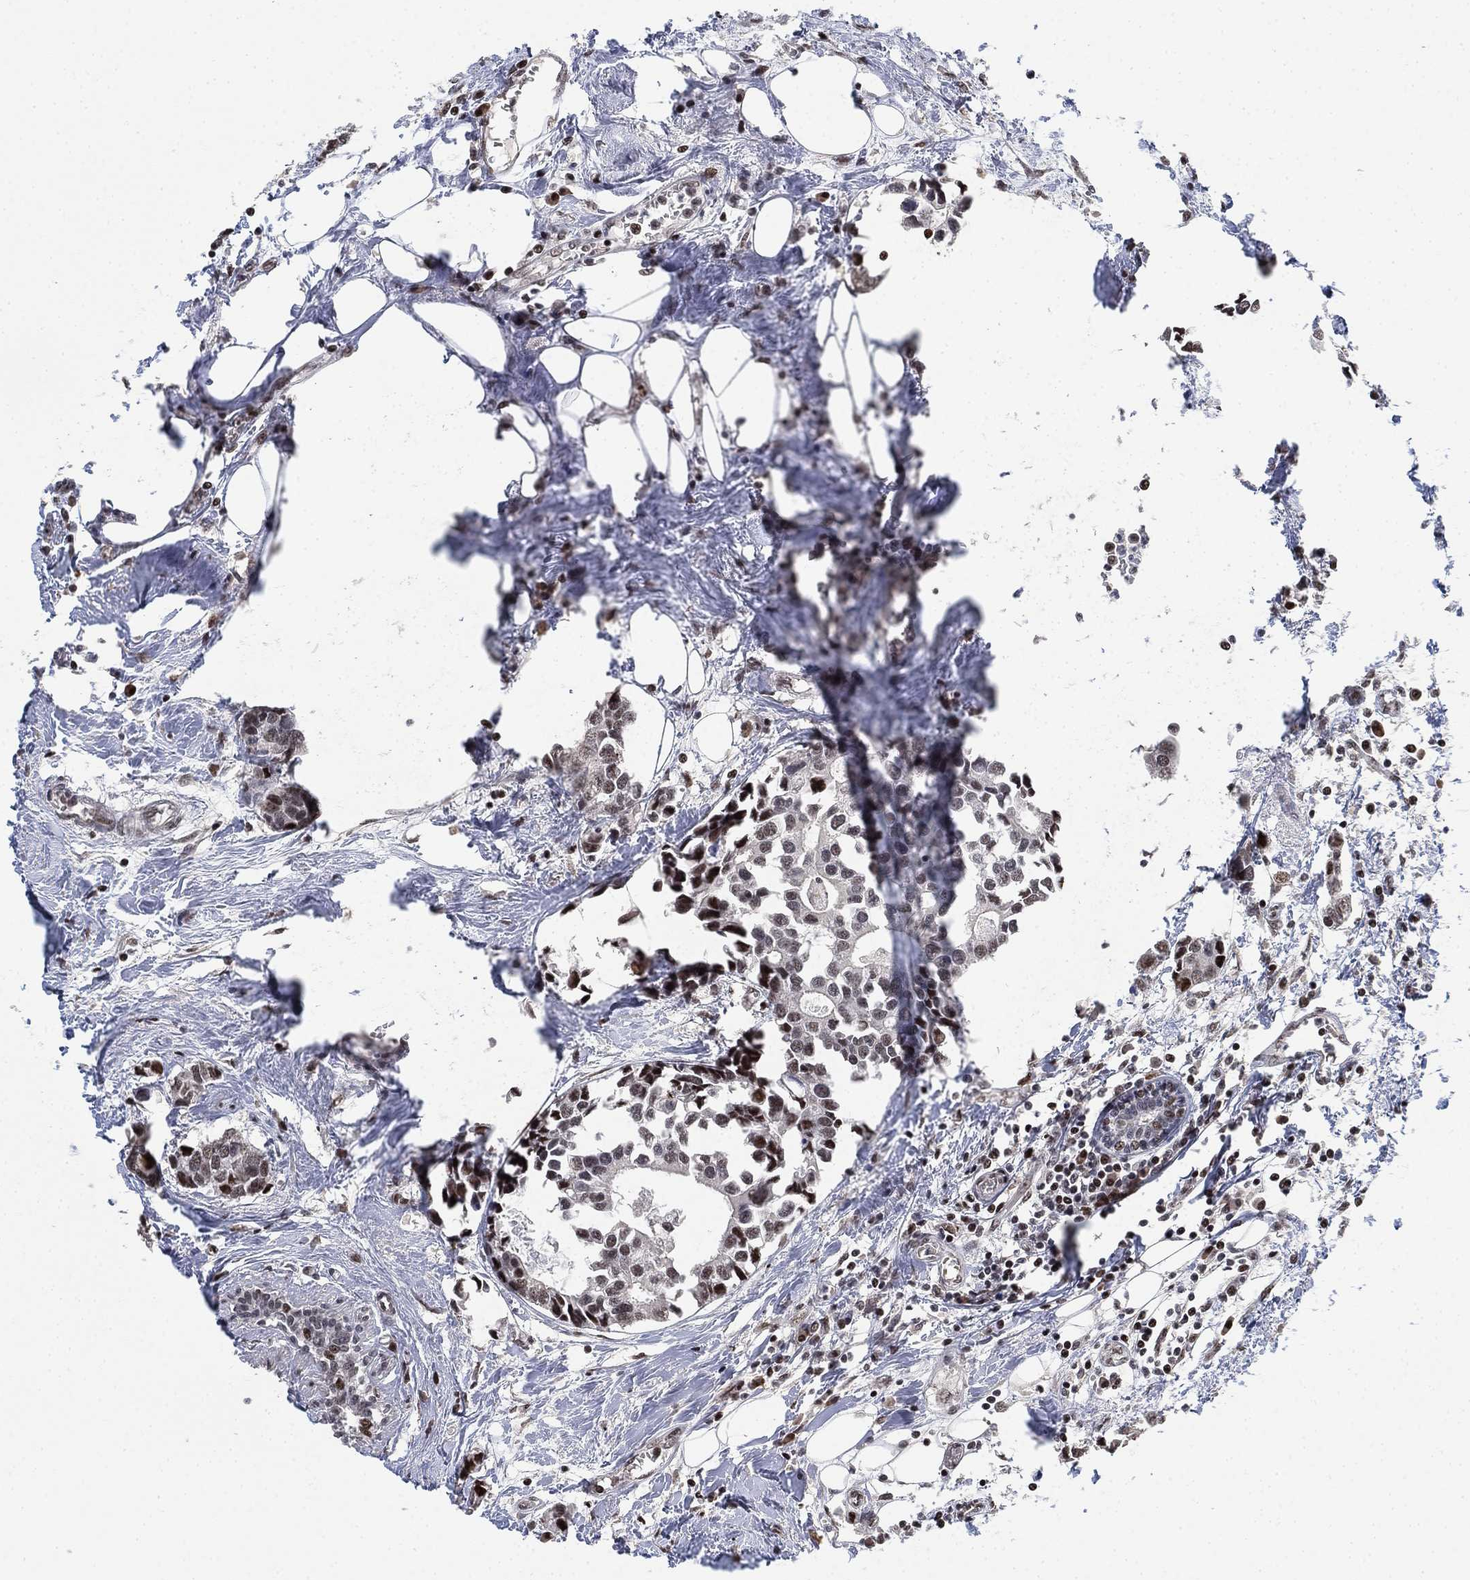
{"staining": {"intensity": "moderate", "quantity": "<25%", "location": "nuclear"}, "tissue": "breast cancer", "cell_type": "Tumor cells", "image_type": "cancer", "snomed": [{"axis": "morphology", "description": "Duct carcinoma"}, {"axis": "topography", "description": "Breast"}], "caption": "Immunohistochemistry (IHC) image of neoplastic tissue: breast cancer (invasive ductal carcinoma) stained using immunohistochemistry (IHC) demonstrates low levels of moderate protein expression localized specifically in the nuclear of tumor cells, appearing as a nuclear brown color.", "gene": "ZSCAN30", "patient": {"sex": "female", "age": 83}}